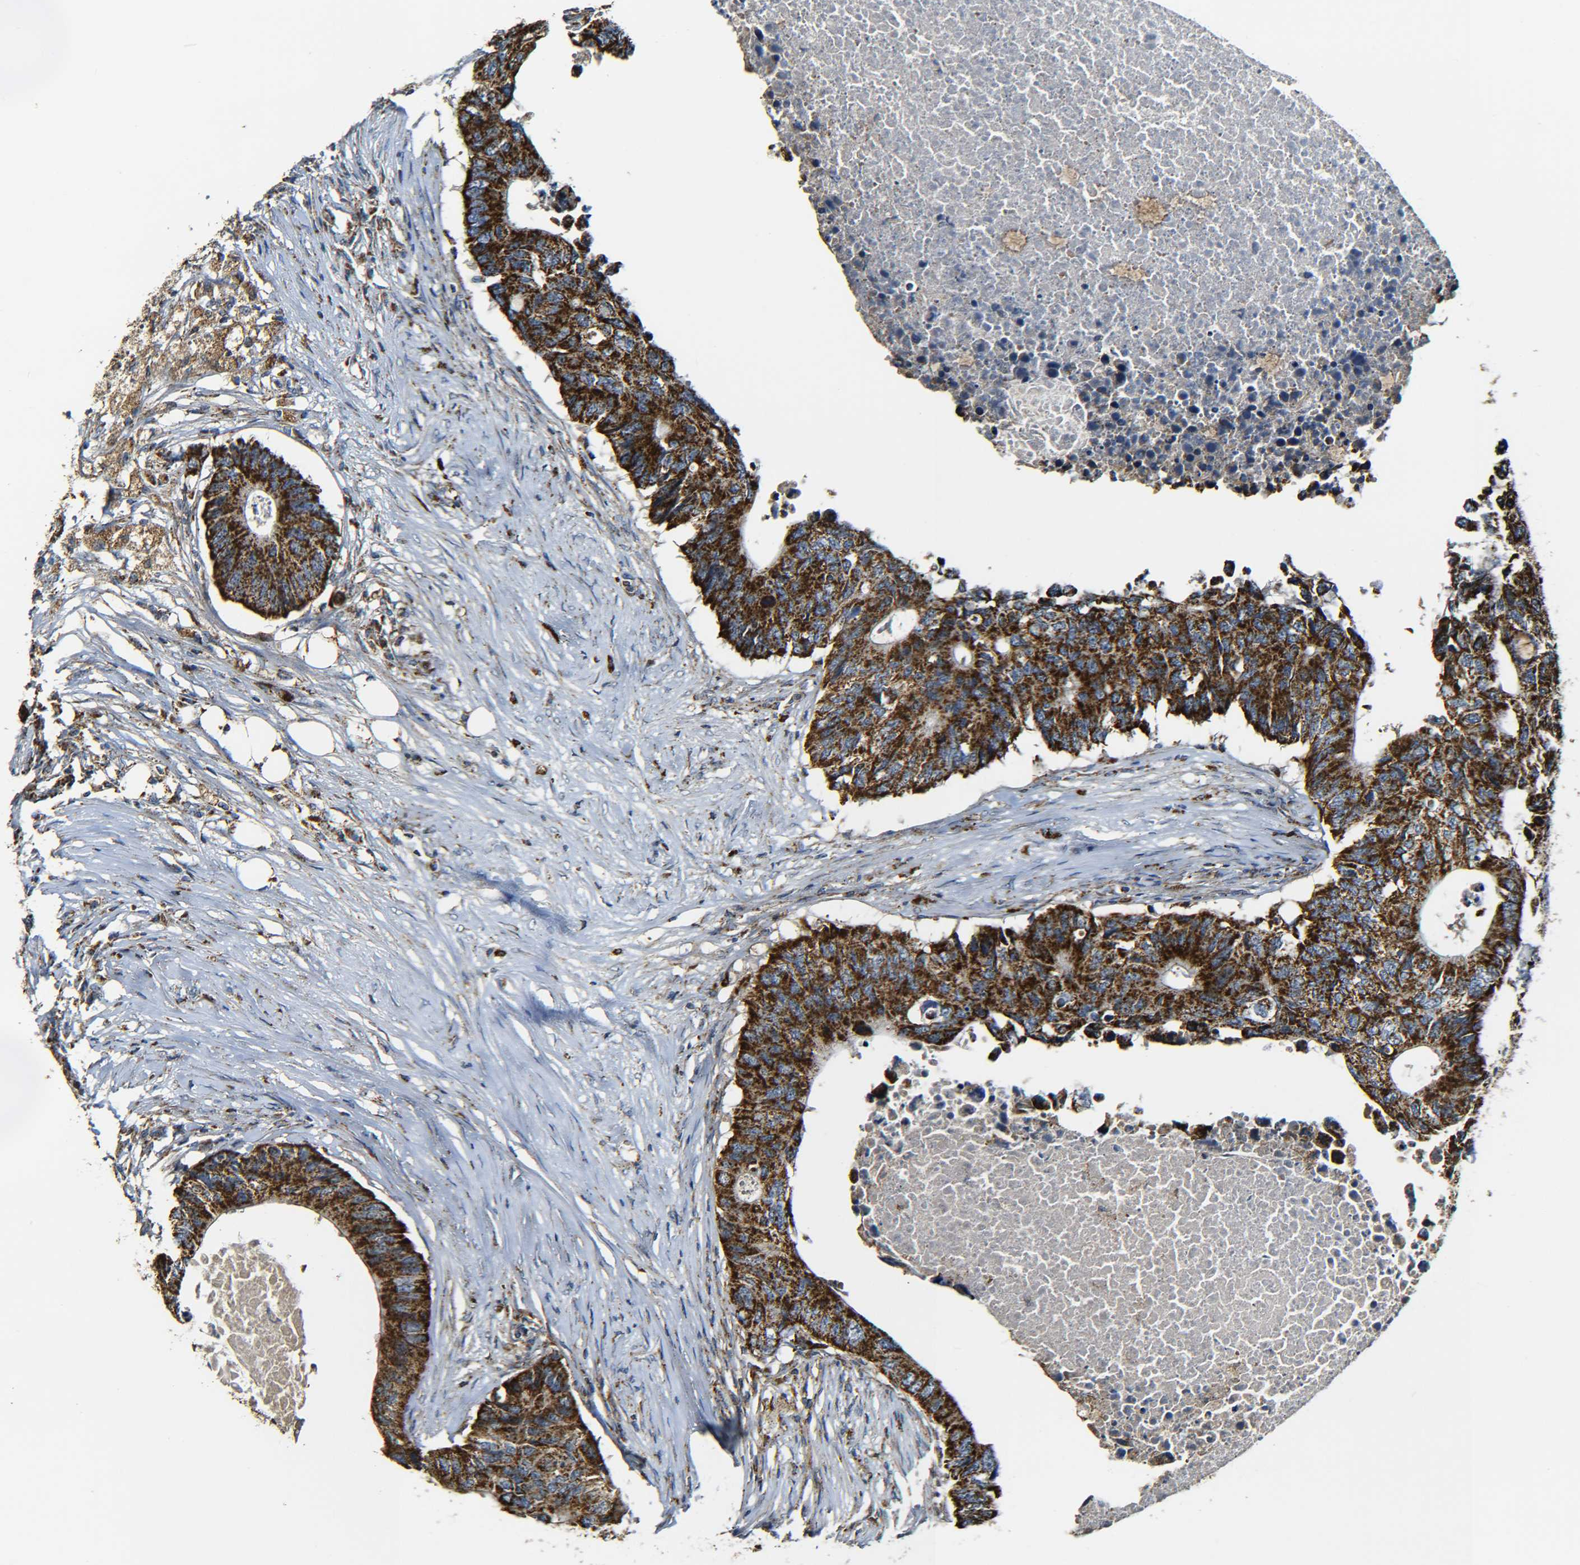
{"staining": {"intensity": "strong", "quantity": ">75%", "location": "cytoplasmic/membranous"}, "tissue": "colorectal cancer", "cell_type": "Tumor cells", "image_type": "cancer", "snomed": [{"axis": "morphology", "description": "Adenocarcinoma, NOS"}, {"axis": "topography", "description": "Colon"}], "caption": "IHC image of colorectal cancer stained for a protein (brown), which reveals high levels of strong cytoplasmic/membranous staining in about >75% of tumor cells.", "gene": "NR3C2", "patient": {"sex": "male", "age": 71}}